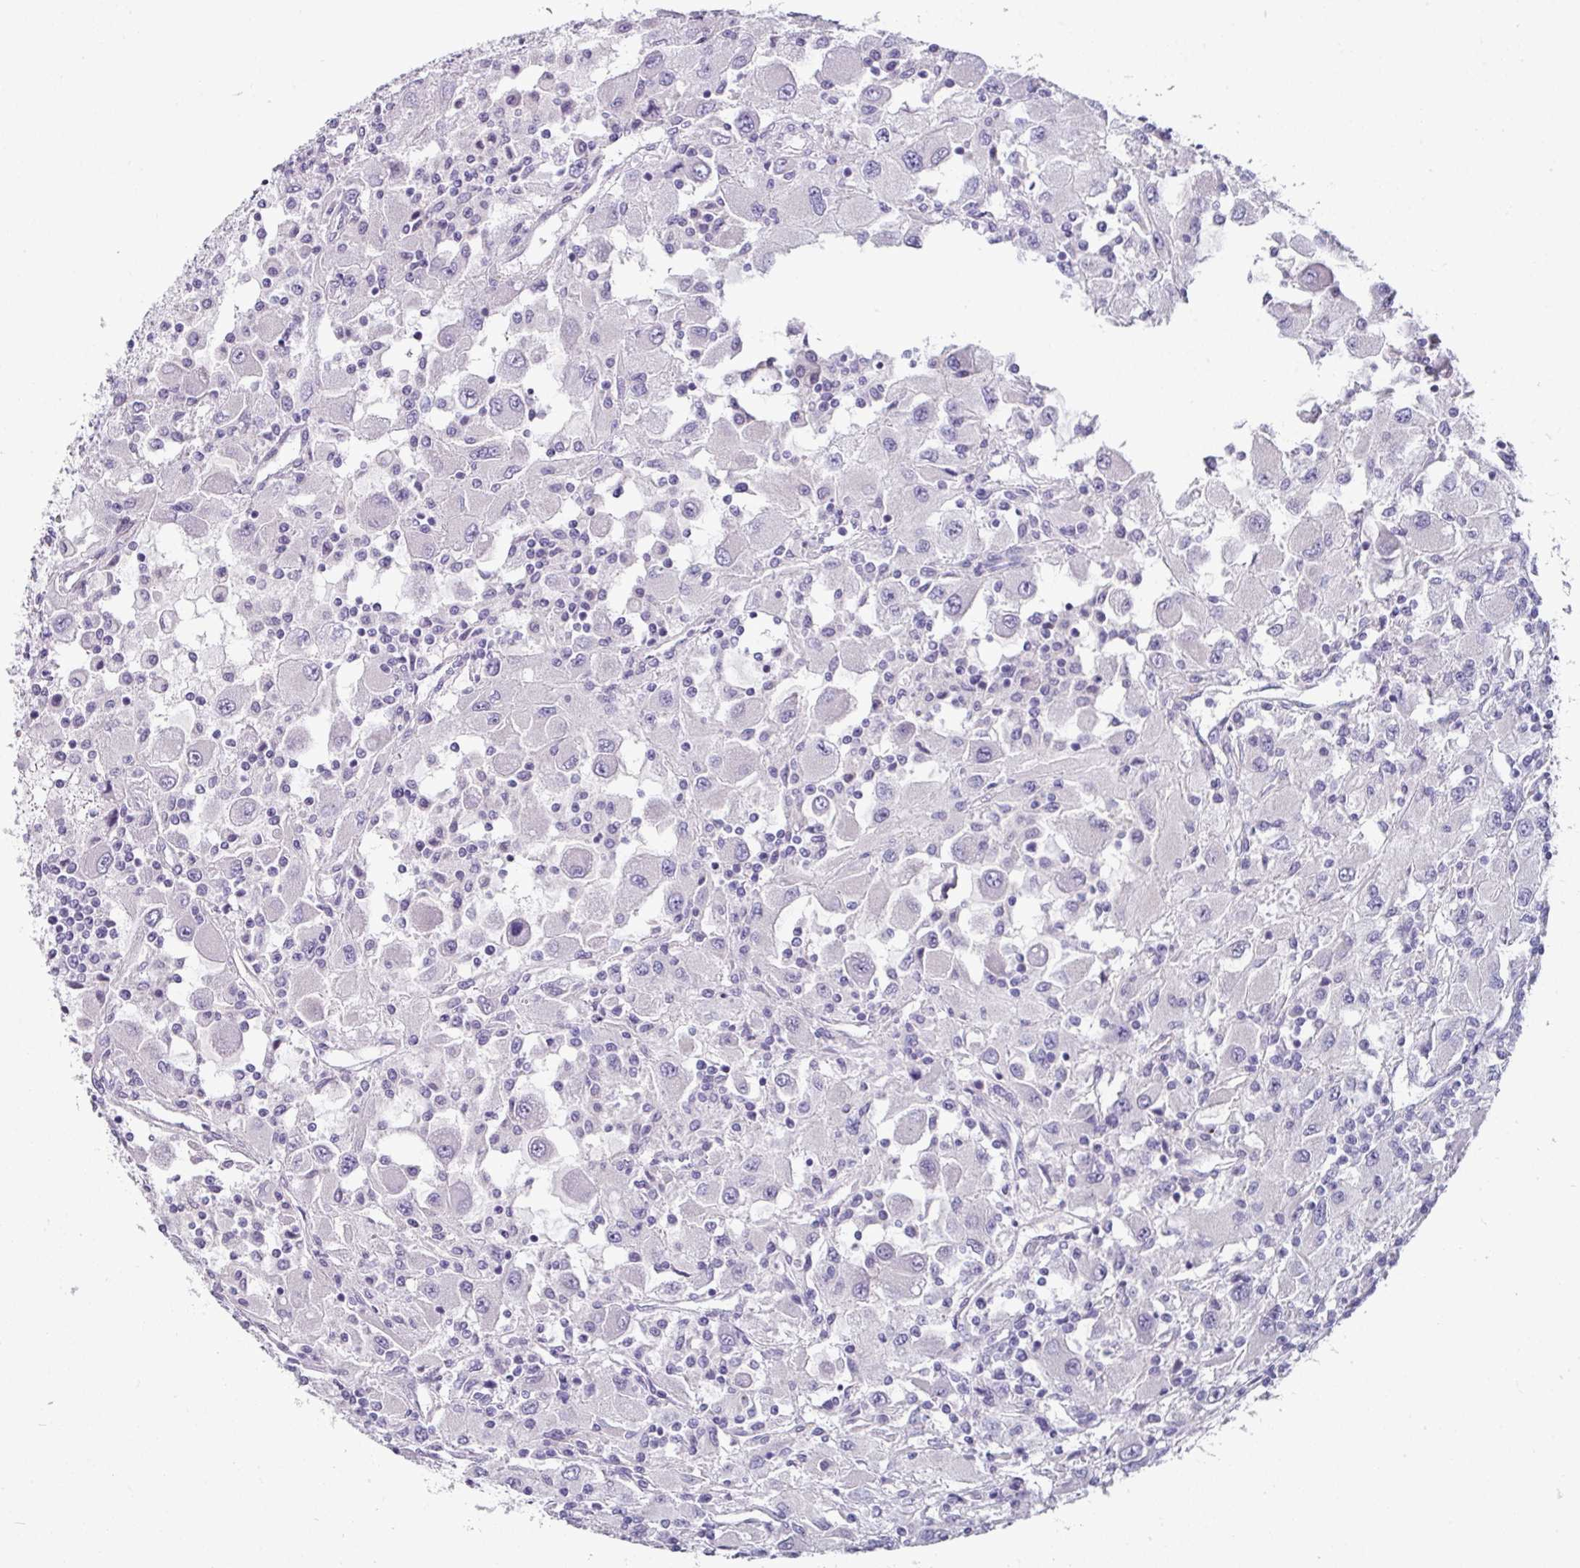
{"staining": {"intensity": "negative", "quantity": "none", "location": "none"}, "tissue": "renal cancer", "cell_type": "Tumor cells", "image_type": "cancer", "snomed": [{"axis": "morphology", "description": "Adenocarcinoma, NOS"}, {"axis": "topography", "description": "Kidney"}], "caption": "Immunohistochemistry photomicrograph of adenocarcinoma (renal) stained for a protein (brown), which demonstrates no expression in tumor cells.", "gene": "SLC17A7", "patient": {"sex": "female", "age": 67}}